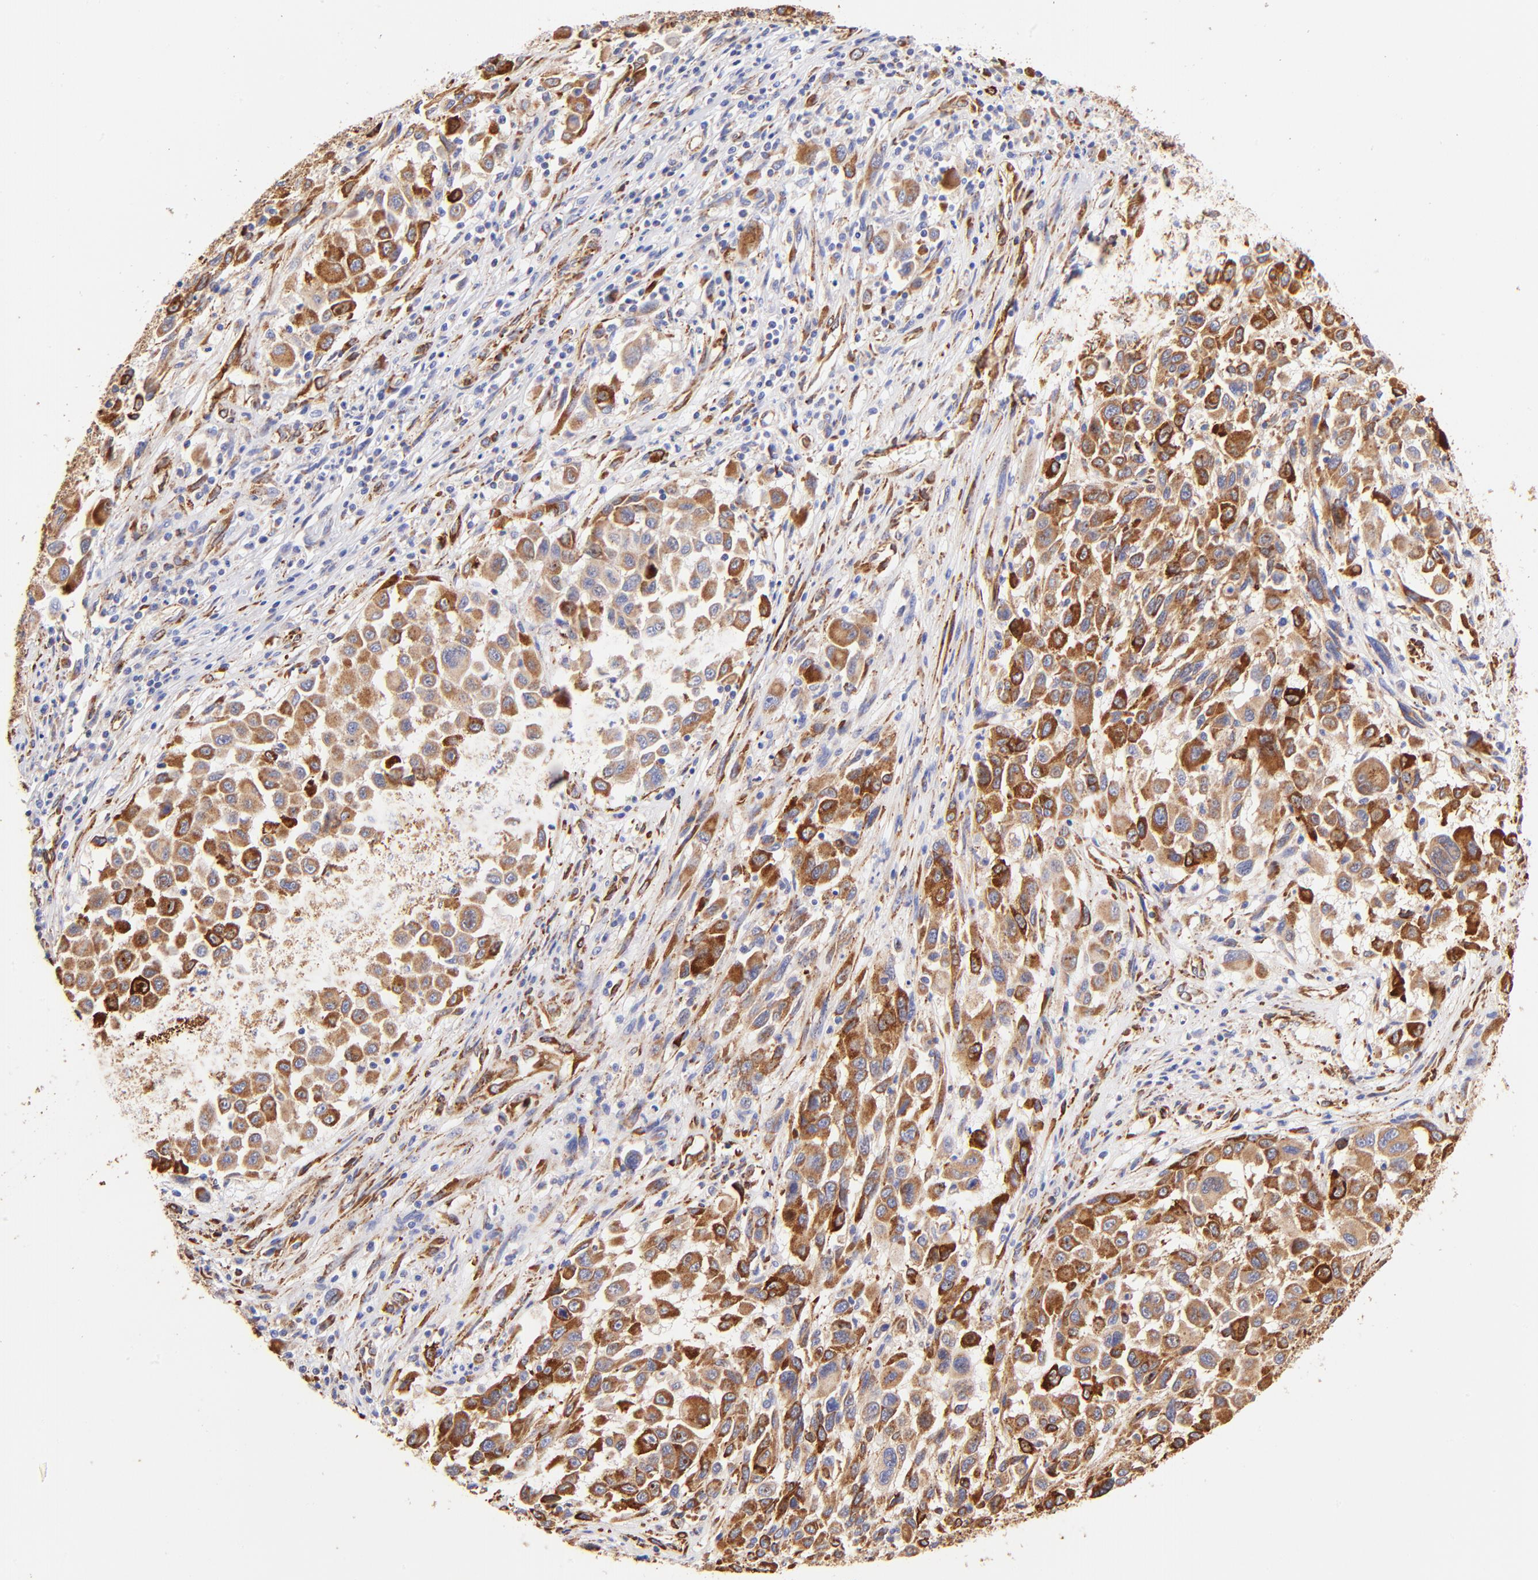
{"staining": {"intensity": "strong", "quantity": ">75%", "location": "cytoplasmic/membranous"}, "tissue": "melanoma", "cell_type": "Tumor cells", "image_type": "cancer", "snomed": [{"axis": "morphology", "description": "Malignant melanoma, Metastatic site"}, {"axis": "topography", "description": "Lymph node"}], "caption": "Immunohistochemistry (IHC) micrograph of human malignant melanoma (metastatic site) stained for a protein (brown), which shows high levels of strong cytoplasmic/membranous staining in about >75% of tumor cells.", "gene": "SPARC", "patient": {"sex": "male", "age": 61}}